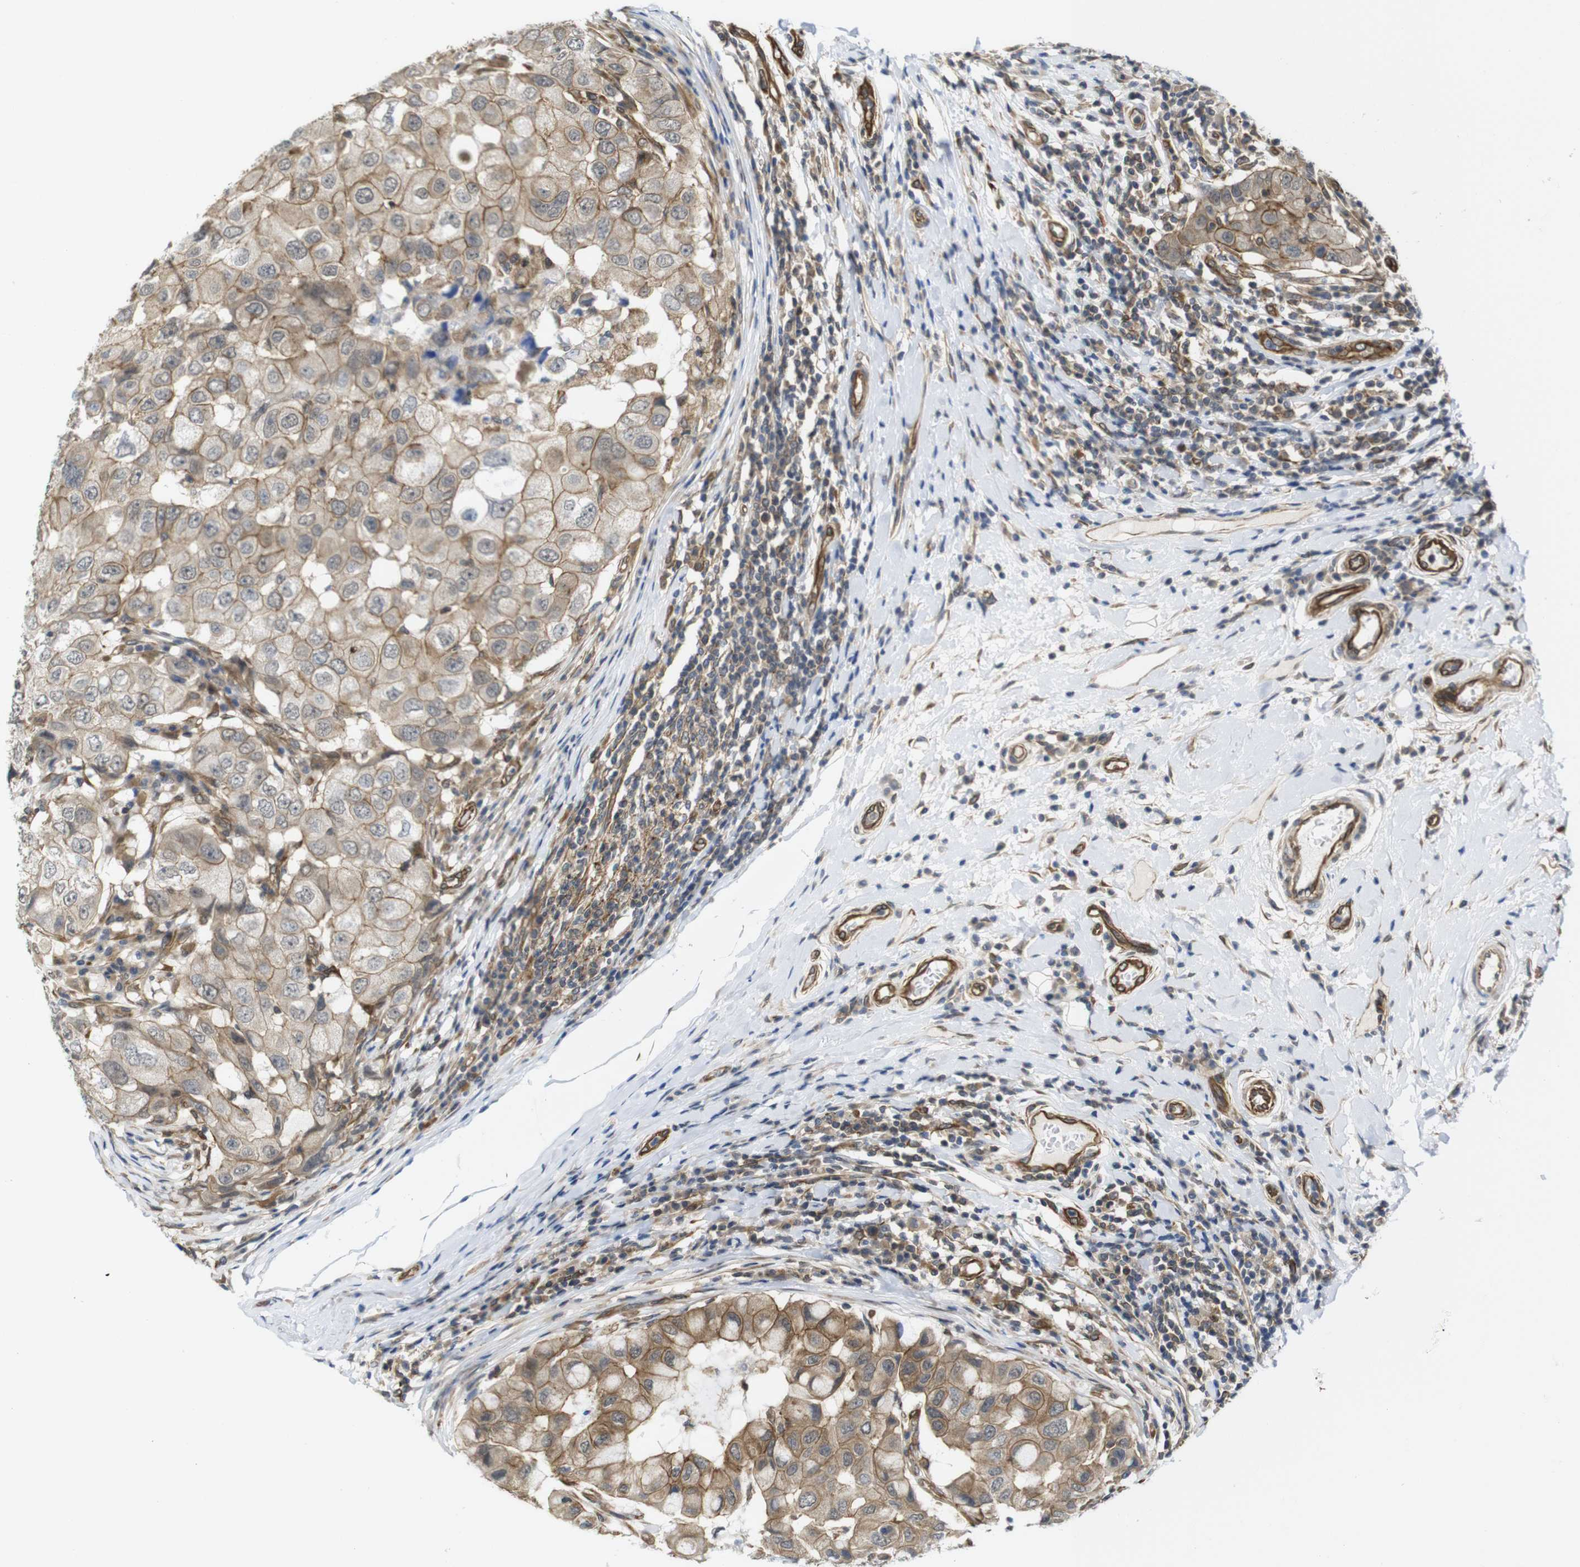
{"staining": {"intensity": "moderate", "quantity": ">75%", "location": "cytoplasmic/membranous"}, "tissue": "breast cancer", "cell_type": "Tumor cells", "image_type": "cancer", "snomed": [{"axis": "morphology", "description": "Duct carcinoma"}, {"axis": "topography", "description": "Breast"}], "caption": "This is a histology image of immunohistochemistry (IHC) staining of breast cancer, which shows moderate staining in the cytoplasmic/membranous of tumor cells.", "gene": "ZDHHC5", "patient": {"sex": "female", "age": 27}}